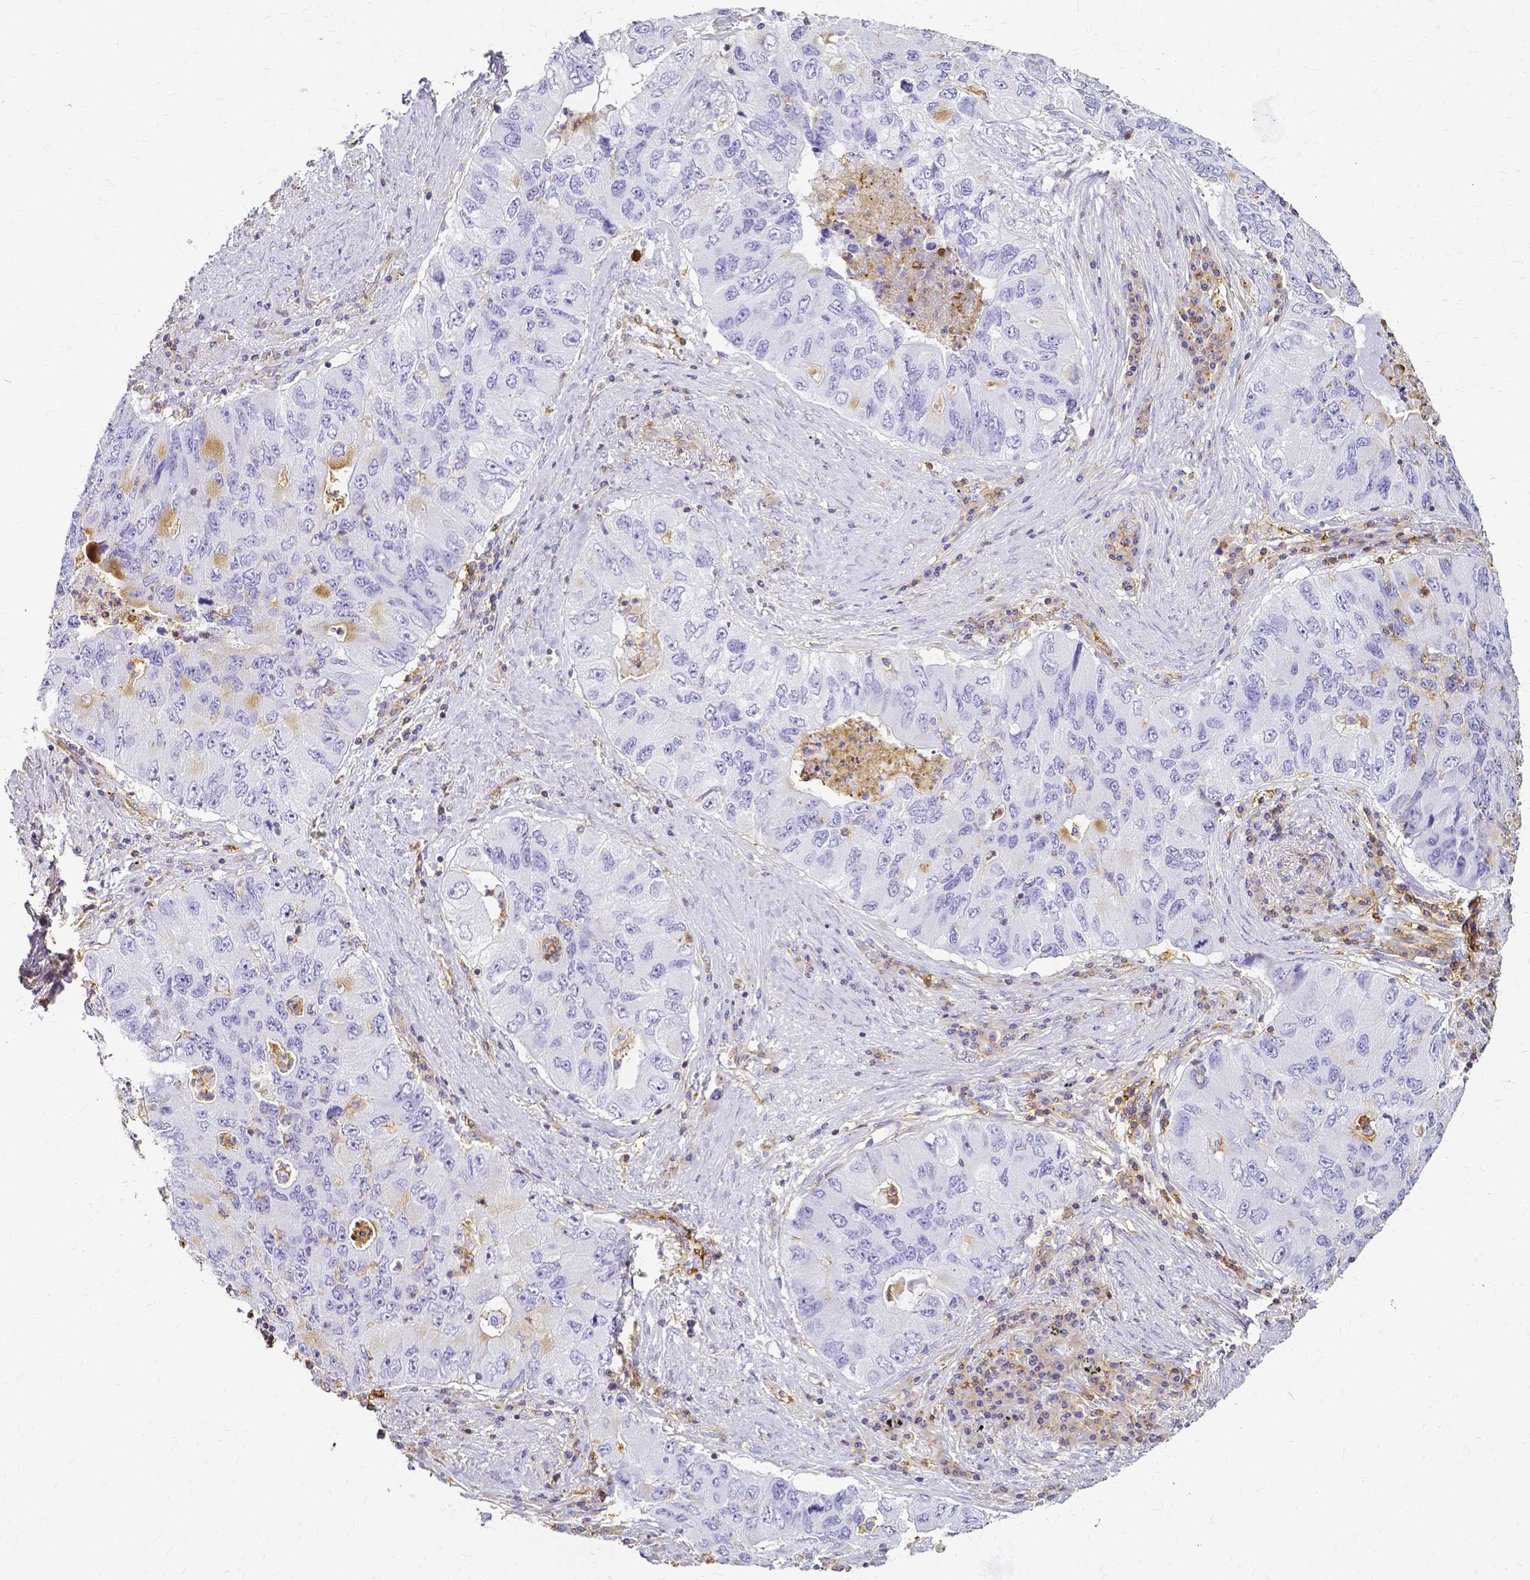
{"staining": {"intensity": "moderate", "quantity": "<25%", "location": "cytoplasmic/membranous"}, "tissue": "lung cancer", "cell_type": "Tumor cells", "image_type": "cancer", "snomed": [{"axis": "morphology", "description": "Adenocarcinoma, NOS"}, {"axis": "morphology", "description": "Adenocarcinoma, metastatic, NOS"}, {"axis": "topography", "description": "Lymph node"}, {"axis": "topography", "description": "Lung"}], "caption": "A photomicrograph of human lung cancer (metastatic adenocarcinoma) stained for a protein displays moderate cytoplasmic/membranous brown staining in tumor cells.", "gene": "HSPA12A", "patient": {"sex": "female", "age": 54}}